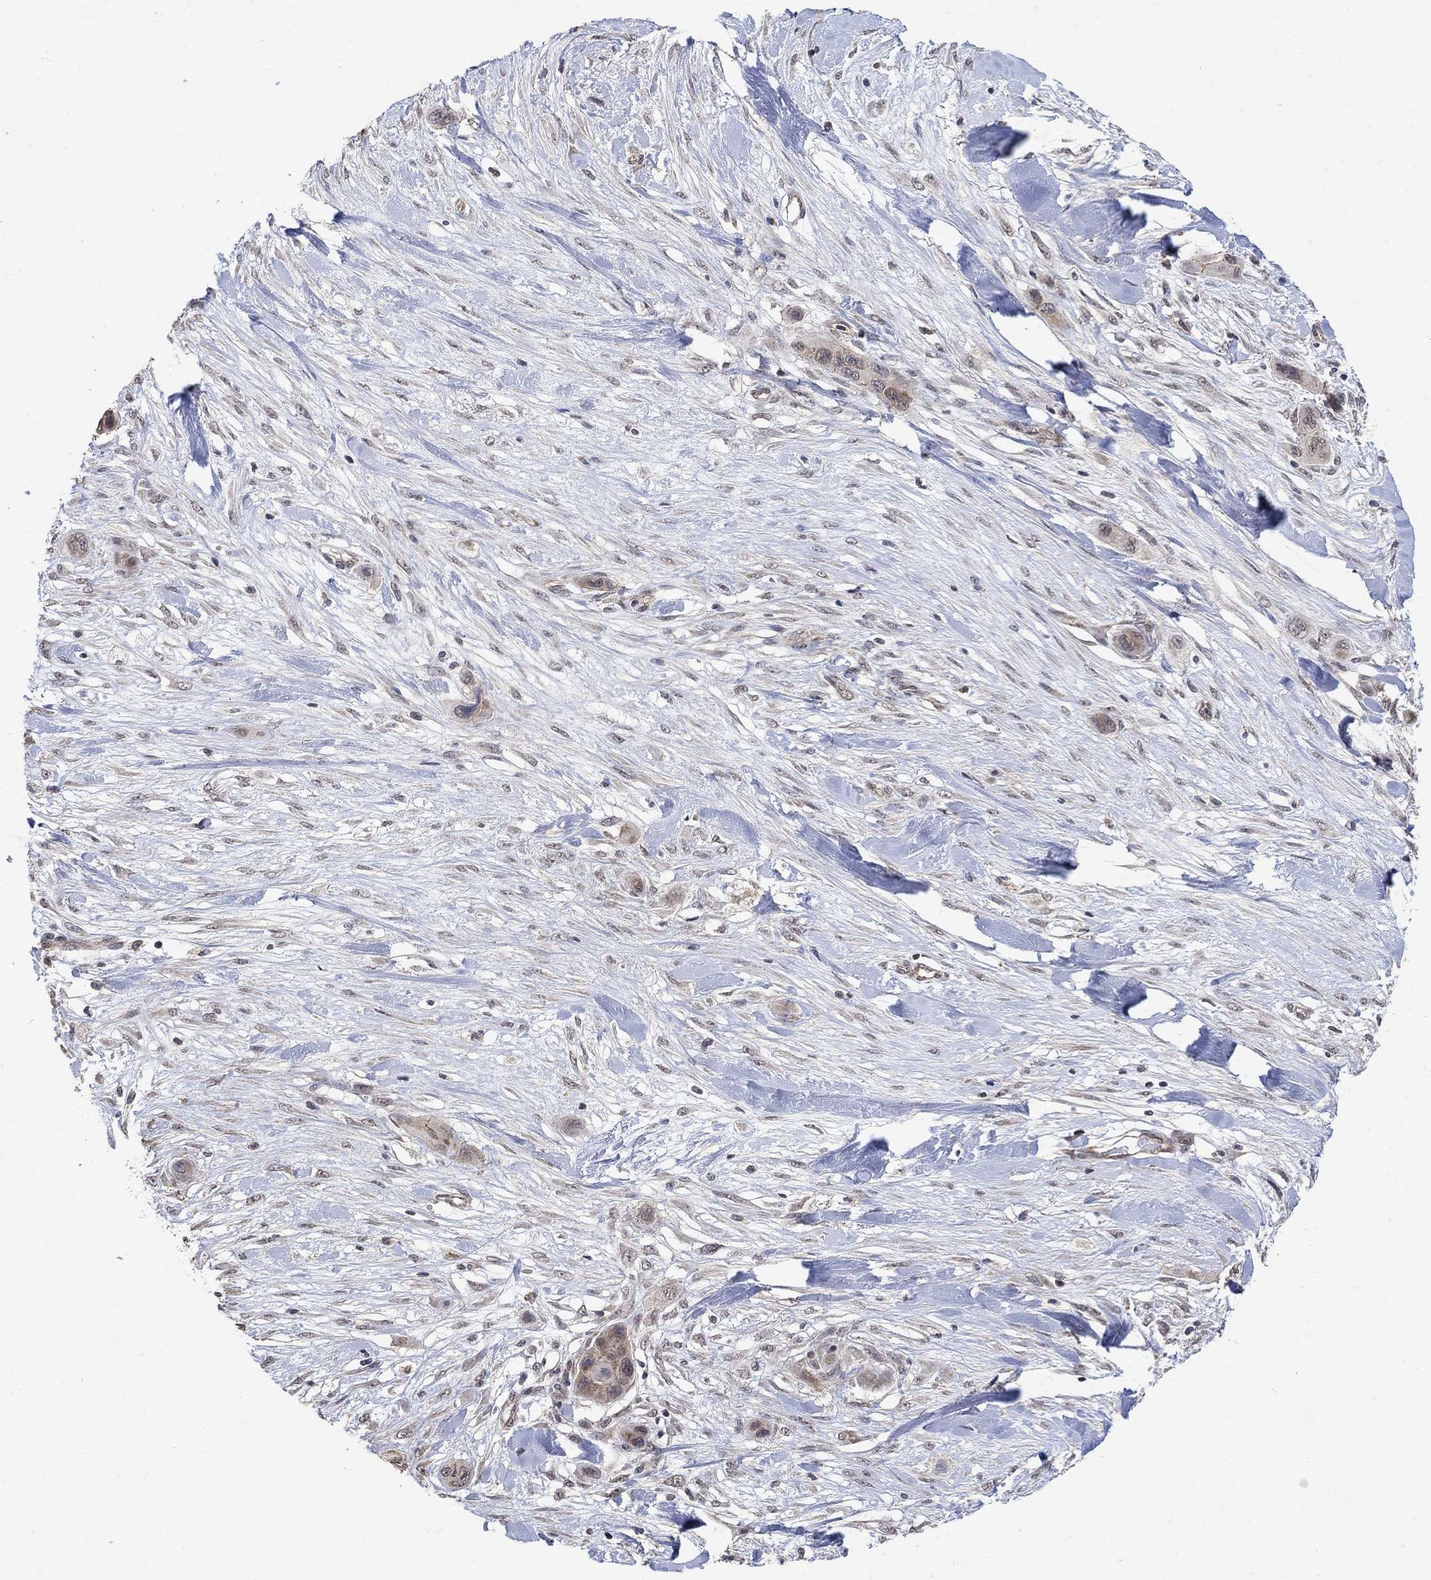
{"staining": {"intensity": "weak", "quantity": "<25%", "location": "cytoplasmic/membranous"}, "tissue": "skin cancer", "cell_type": "Tumor cells", "image_type": "cancer", "snomed": [{"axis": "morphology", "description": "Squamous cell carcinoma, NOS"}, {"axis": "topography", "description": "Skin"}], "caption": "High power microscopy histopathology image of an IHC photomicrograph of skin squamous cell carcinoma, revealing no significant expression in tumor cells.", "gene": "ANKRA2", "patient": {"sex": "male", "age": 79}}